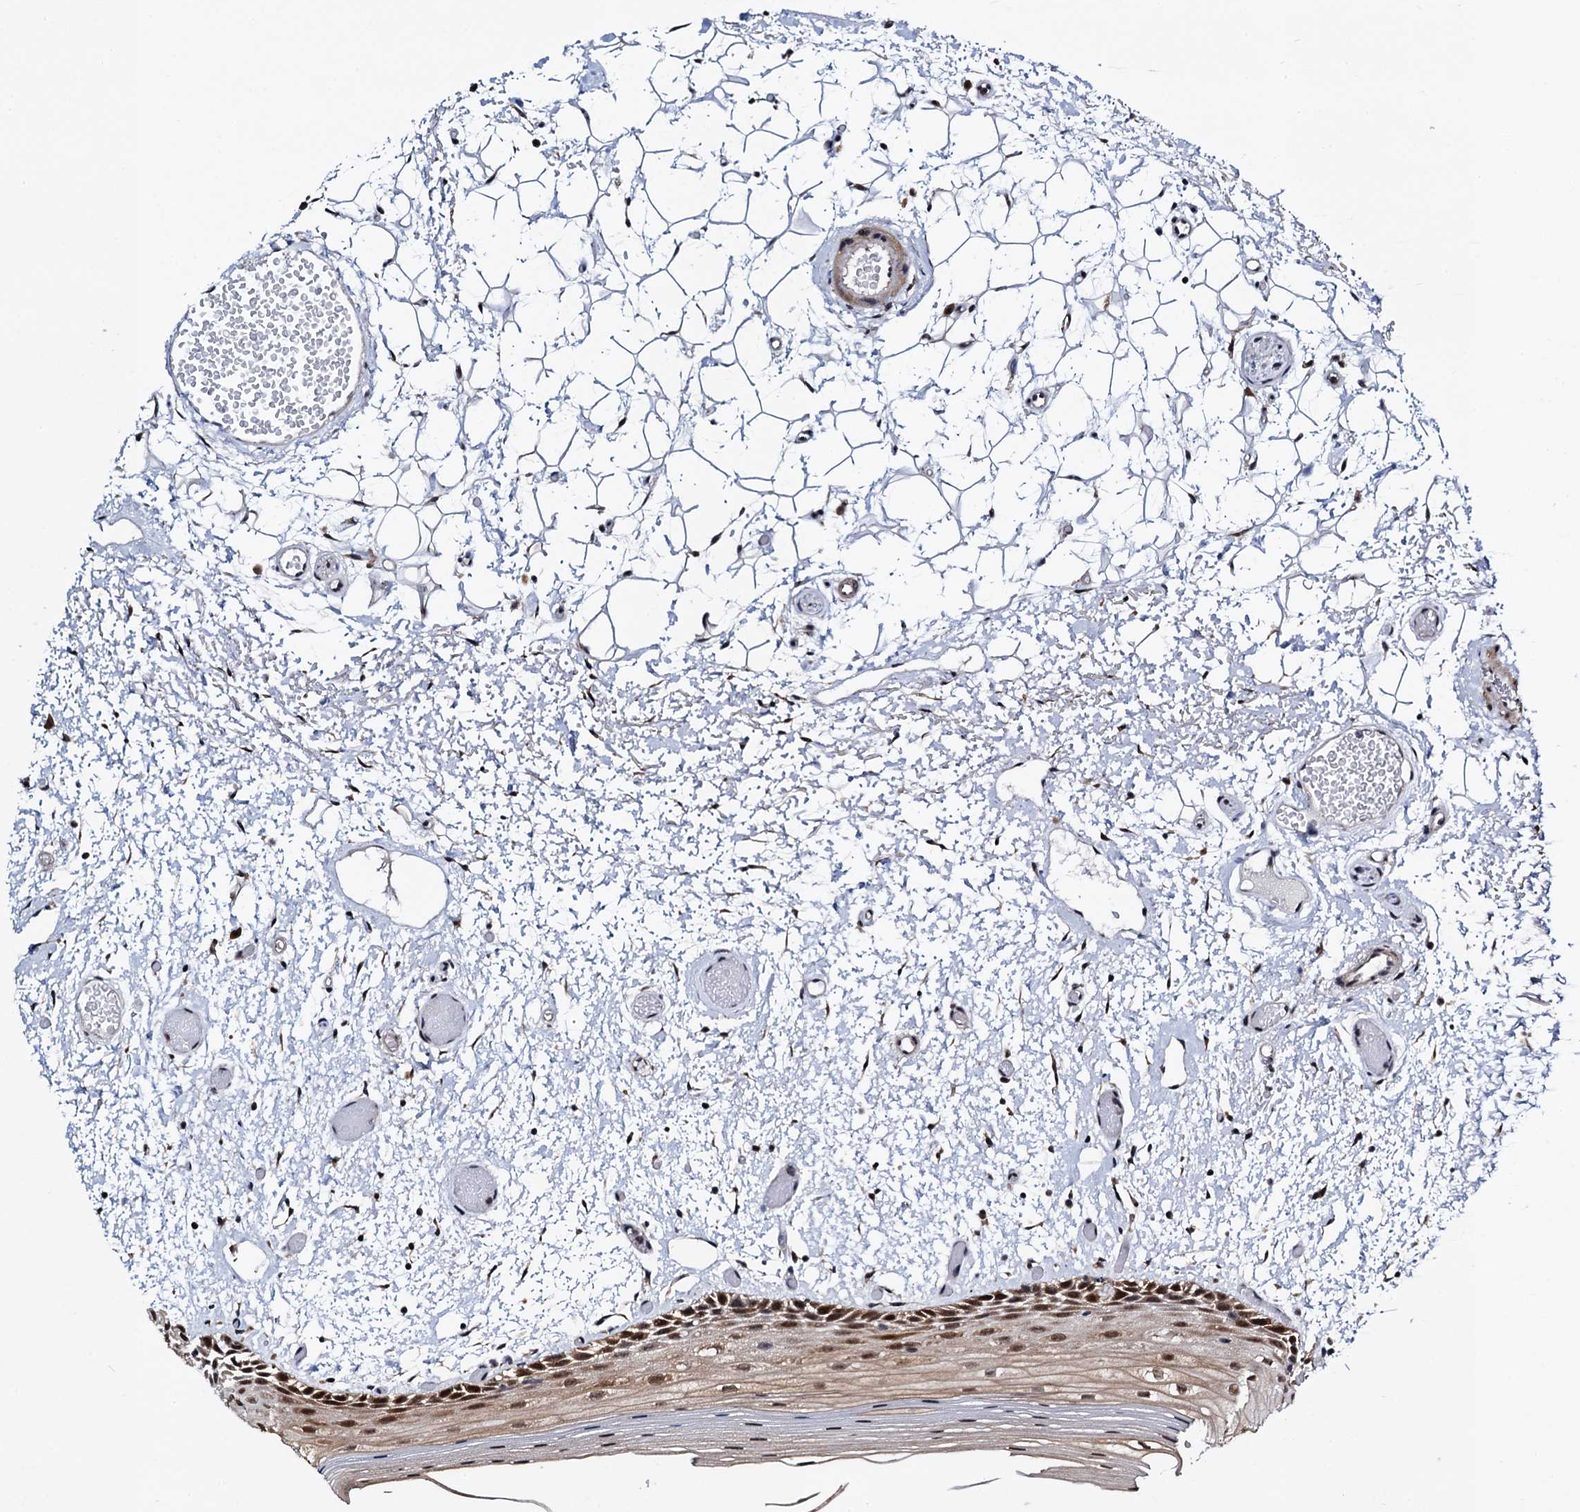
{"staining": {"intensity": "strong", "quantity": ">75%", "location": "nuclear"}, "tissue": "oral mucosa", "cell_type": "Squamous epithelial cells", "image_type": "normal", "snomed": [{"axis": "morphology", "description": "Normal tissue, NOS"}, {"axis": "topography", "description": "Oral tissue"}], "caption": "Immunohistochemical staining of unremarkable human oral mucosa demonstrates strong nuclear protein positivity in approximately >75% of squamous epithelial cells.", "gene": "FAM222A", "patient": {"sex": "male", "age": 52}}